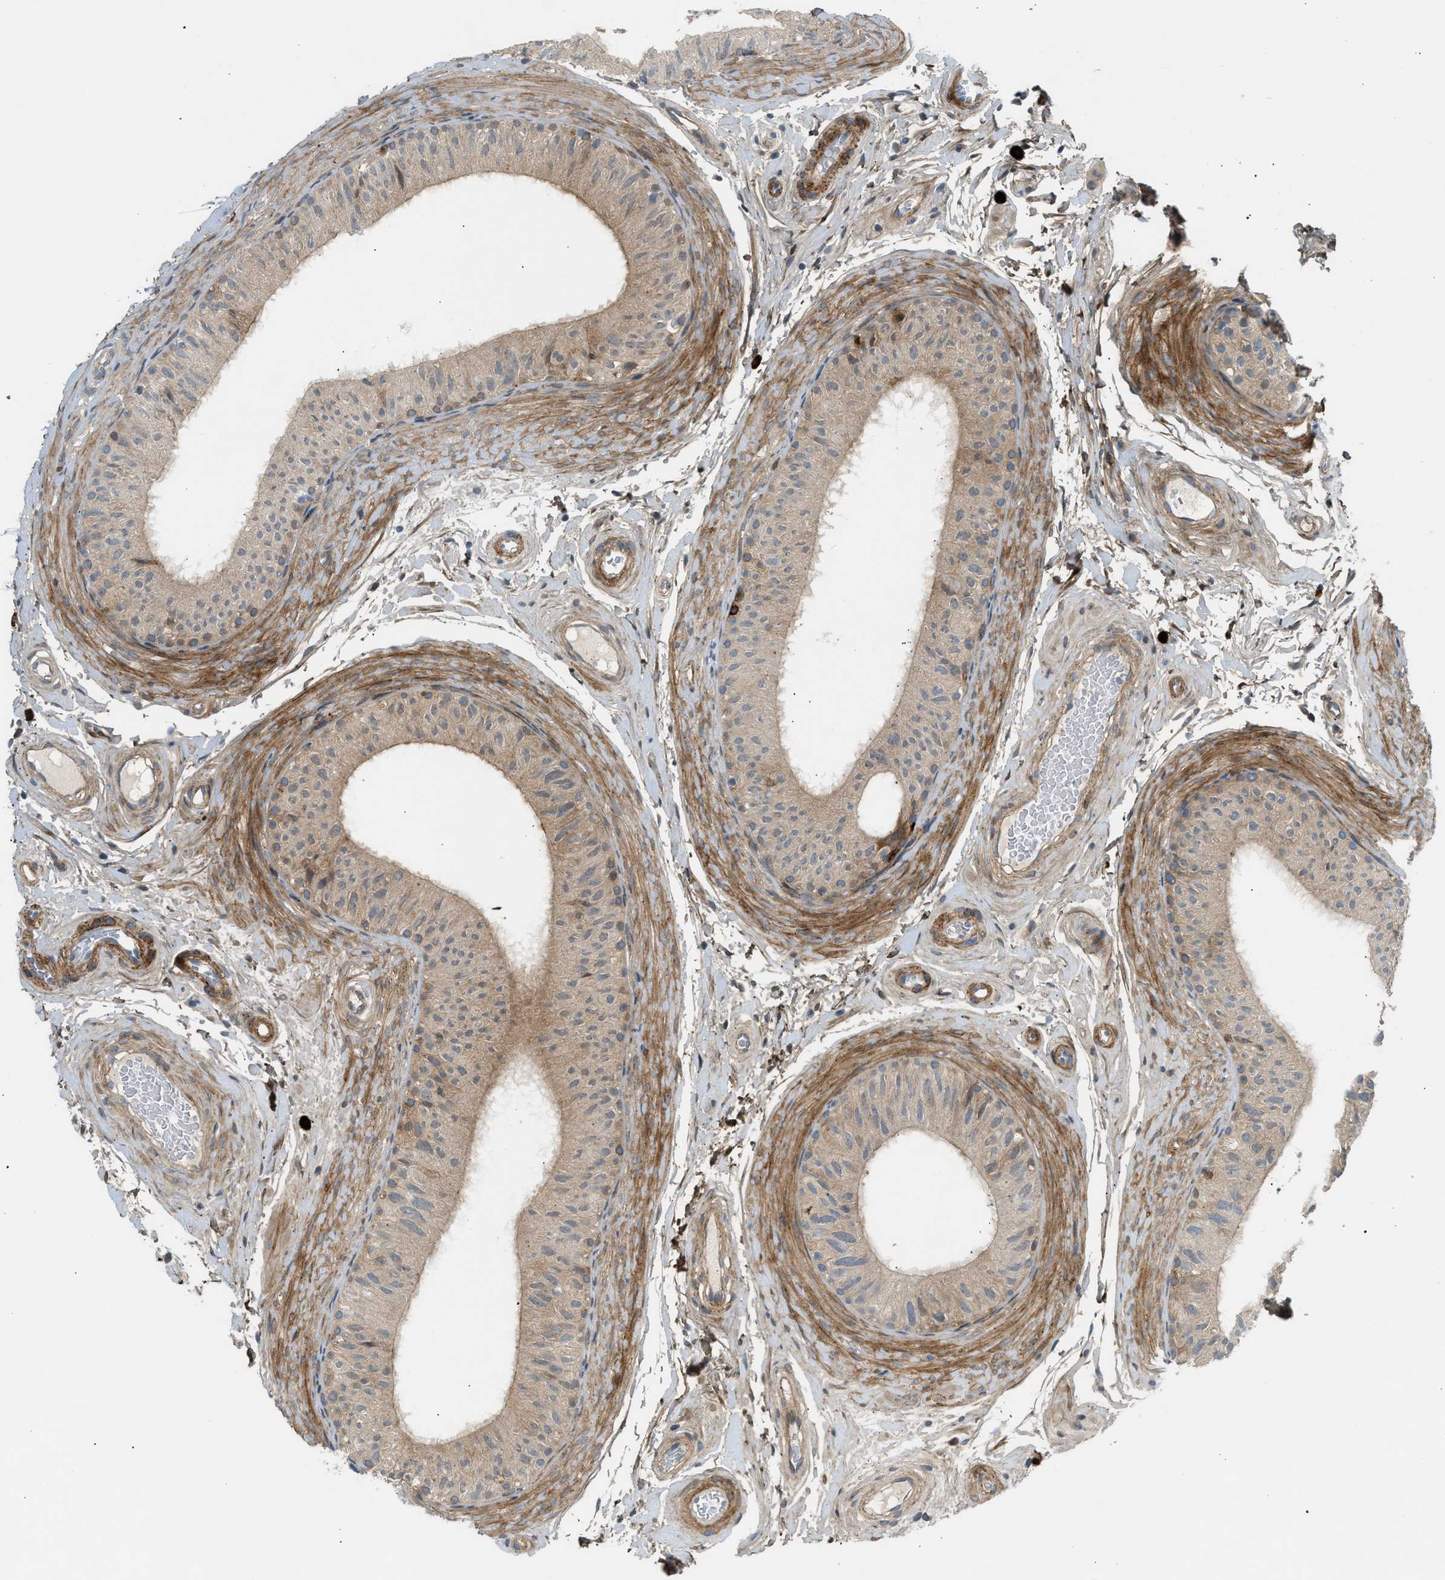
{"staining": {"intensity": "weak", "quantity": ">75%", "location": "cytoplasmic/membranous"}, "tissue": "epididymis", "cell_type": "Glandular cells", "image_type": "normal", "snomed": [{"axis": "morphology", "description": "Normal tissue, NOS"}, {"axis": "topography", "description": "Epididymis"}], "caption": "Epididymis stained for a protein (brown) displays weak cytoplasmic/membranous positive staining in about >75% of glandular cells.", "gene": "EDNRA", "patient": {"sex": "male", "age": 34}}